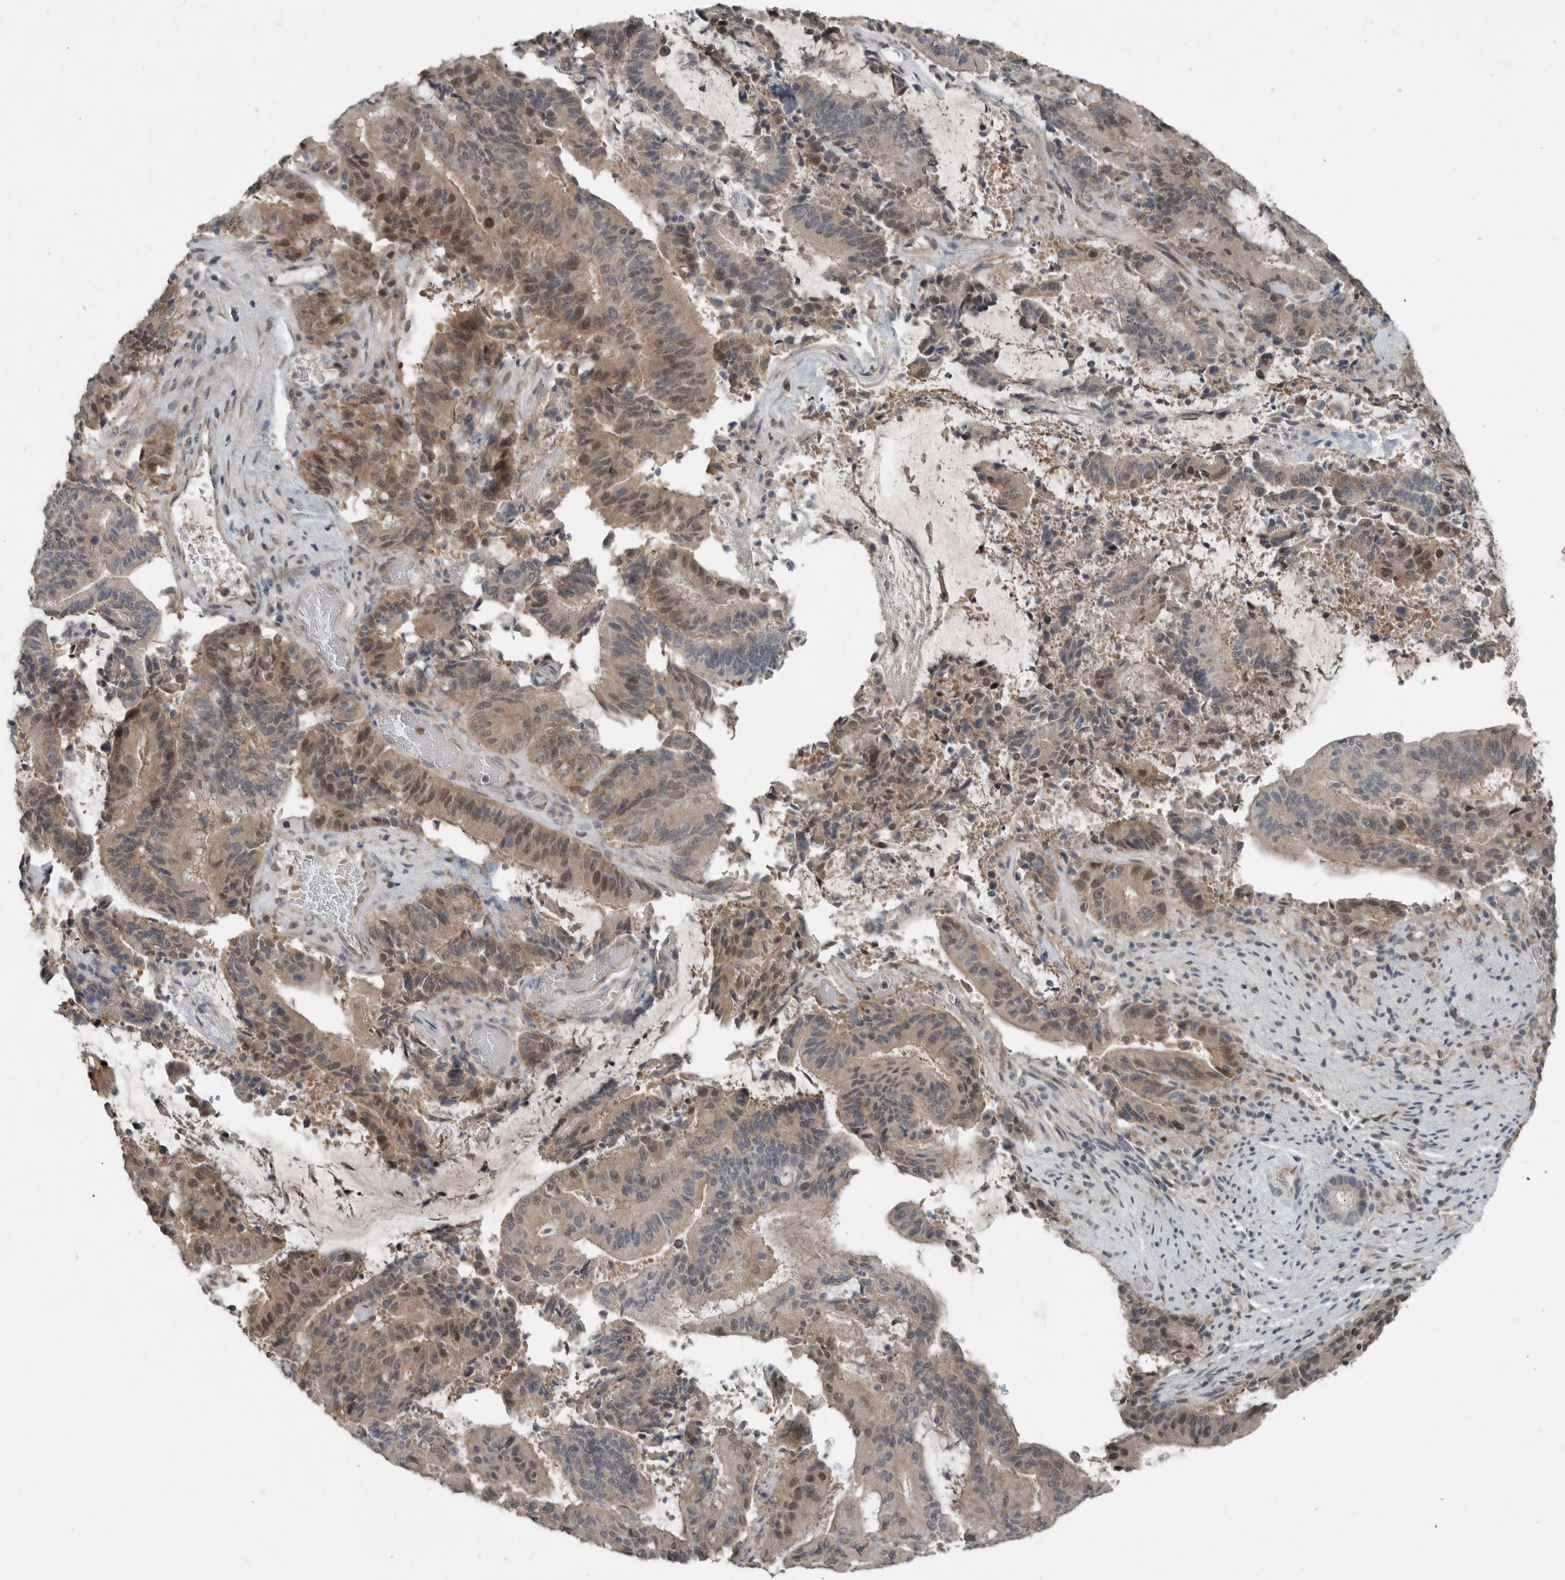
{"staining": {"intensity": "moderate", "quantity": "25%-75%", "location": "cytoplasmic/membranous,nuclear"}, "tissue": "liver cancer", "cell_type": "Tumor cells", "image_type": "cancer", "snomed": [{"axis": "morphology", "description": "Normal tissue, NOS"}, {"axis": "morphology", "description": "Cholangiocarcinoma"}, {"axis": "topography", "description": "Liver"}, {"axis": "topography", "description": "Peripheral nerve tissue"}], "caption": "Liver cancer stained with DAB IHC exhibits medium levels of moderate cytoplasmic/membranous and nuclear staining in about 25%-75% of tumor cells. The protein of interest is shown in brown color, while the nuclei are stained blue.", "gene": "MFAP3L", "patient": {"sex": "female", "age": 73}}